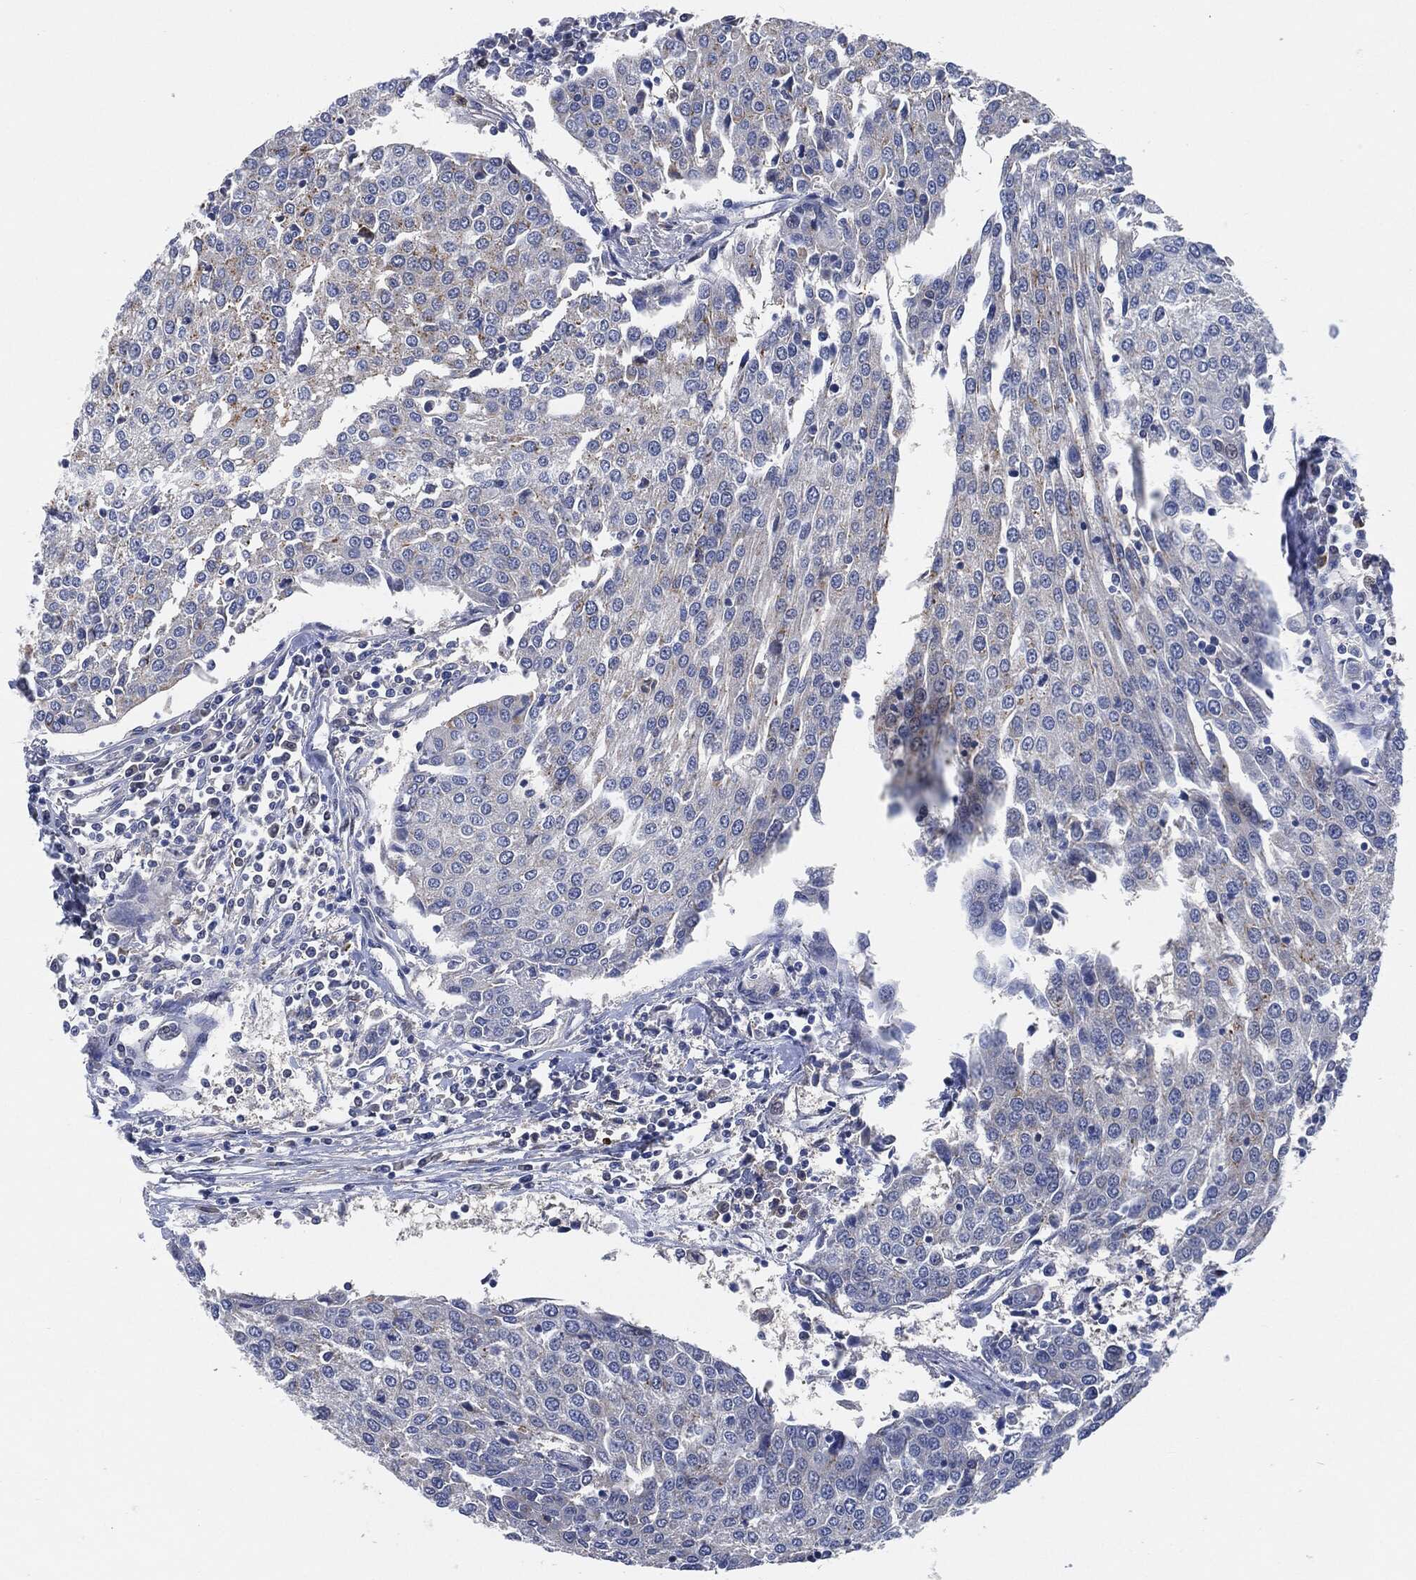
{"staining": {"intensity": "moderate", "quantity": "<25%", "location": "cytoplasmic/membranous"}, "tissue": "urothelial cancer", "cell_type": "Tumor cells", "image_type": "cancer", "snomed": [{"axis": "morphology", "description": "Urothelial carcinoma, High grade"}, {"axis": "topography", "description": "Urinary bladder"}], "caption": "Brown immunohistochemical staining in human urothelial cancer shows moderate cytoplasmic/membranous positivity in about <25% of tumor cells.", "gene": "VSIG4", "patient": {"sex": "female", "age": 85}}